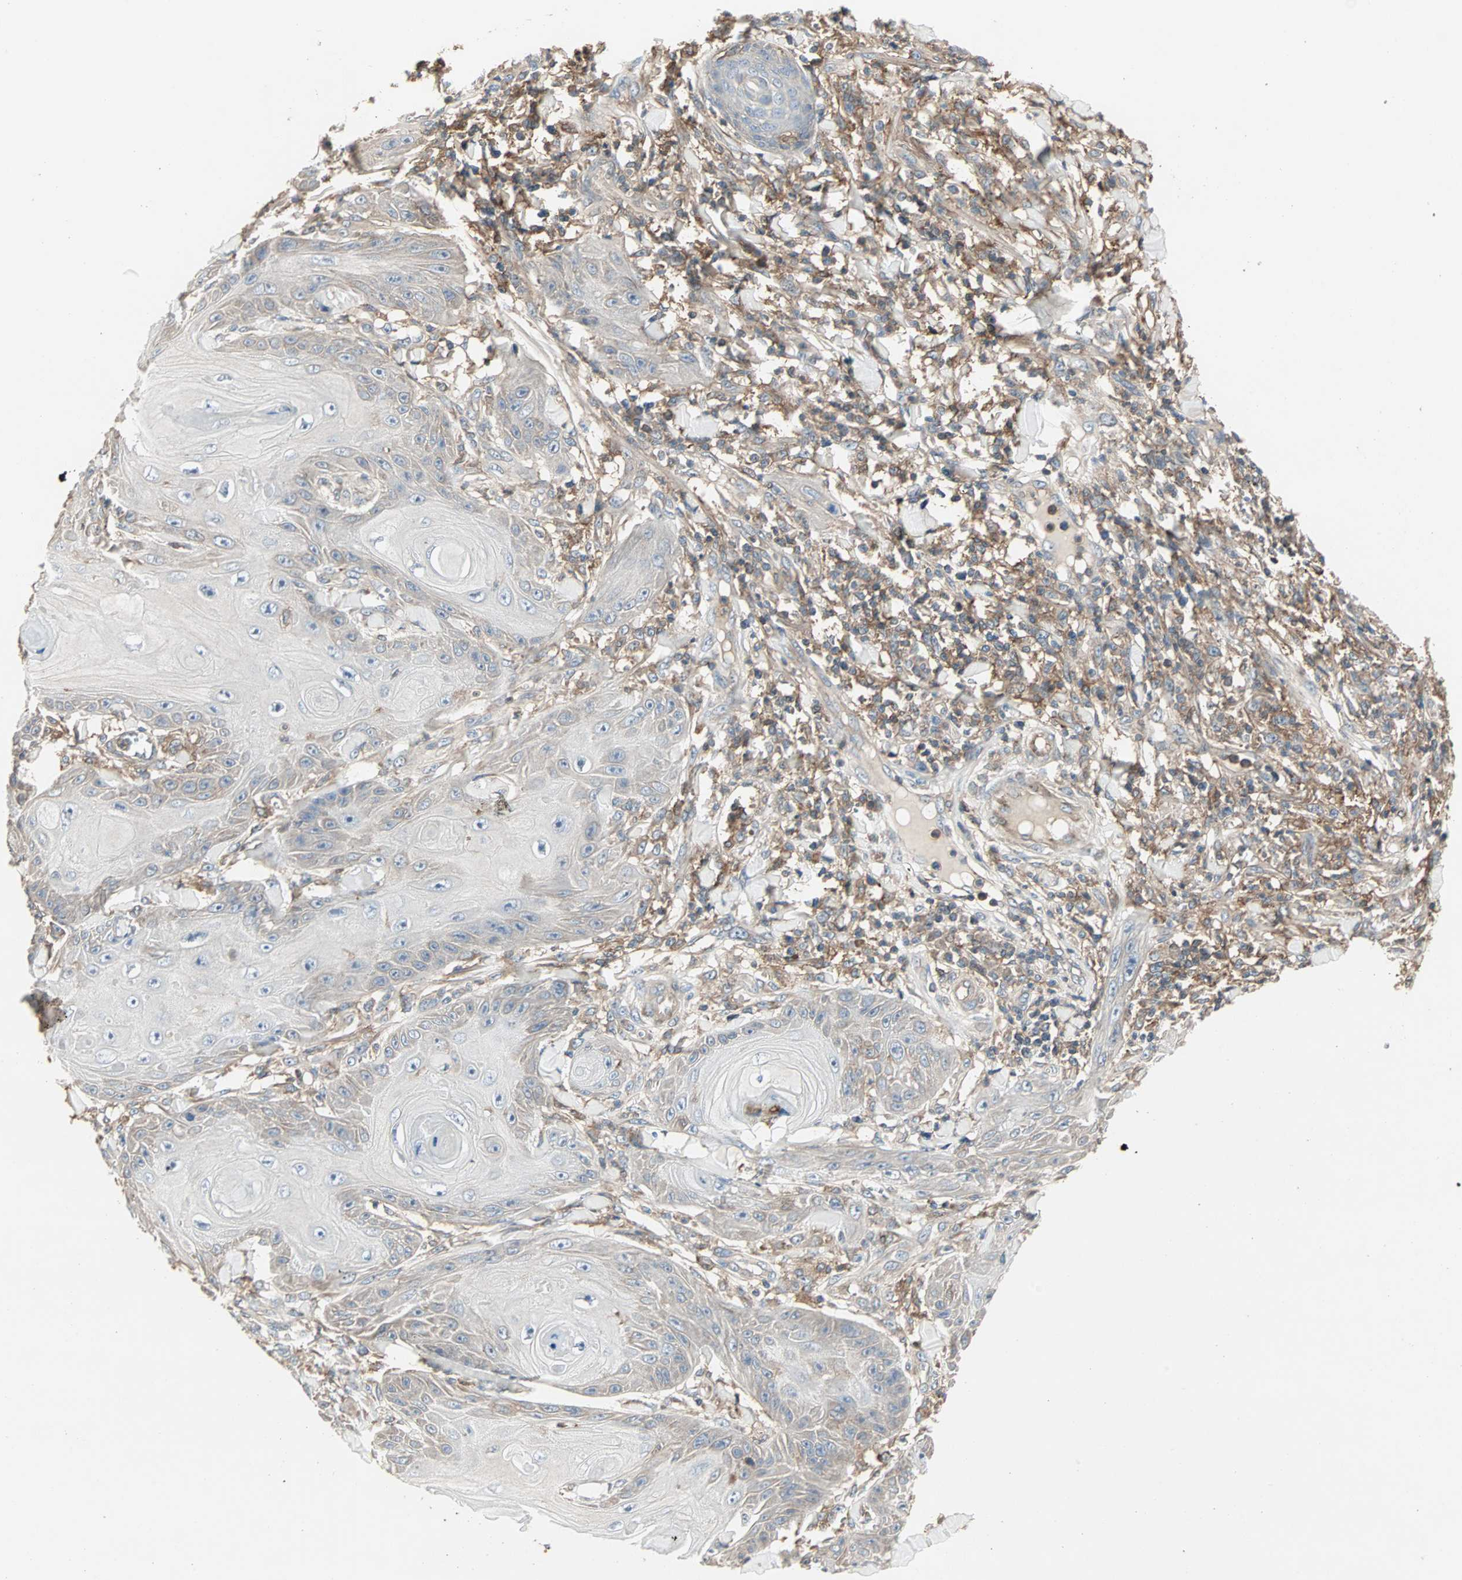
{"staining": {"intensity": "weak", "quantity": "25%-75%", "location": "cytoplasmic/membranous"}, "tissue": "skin cancer", "cell_type": "Tumor cells", "image_type": "cancer", "snomed": [{"axis": "morphology", "description": "Squamous cell carcinoma, NOS"}, {"axis": "topography", "description": "Skin"}], "caption": "Skin cancer stained for a protein shows weak cytoplasmic/membranous positivity in tumor cells.", "gene": "GNAI2", "patient": {"sex": "female", "age": 78}}